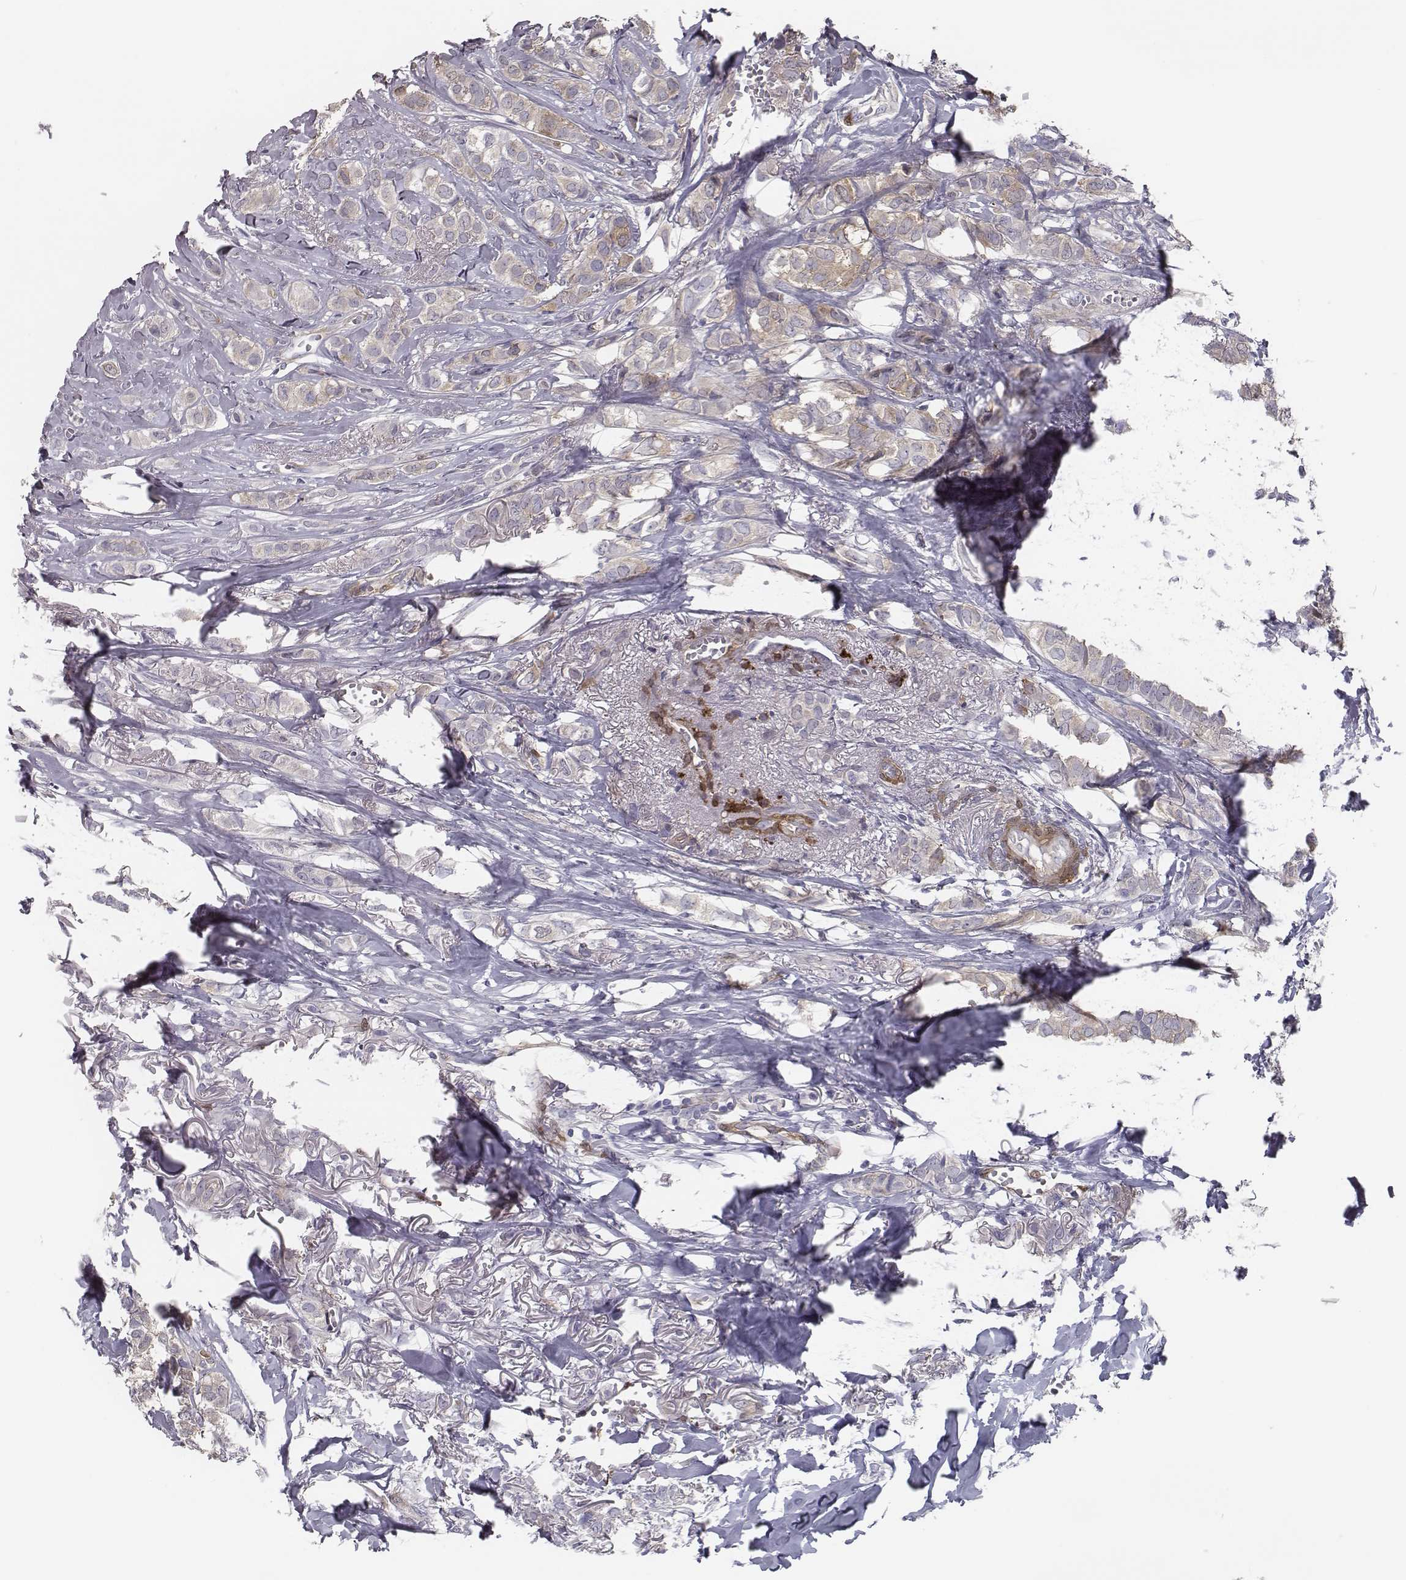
{"staining": {"intensity": "negative", "quantity": "none", "location": "none"}, "tissue": "breast cancer", "cell_type": "Tumor cells", "image_type": "cancer", "snomed": [{"axis": "morphology", "description": "Duct carcinoma"}, {"axis": "topography", "description": "Breast"}], "caption": "The histopathology image exhibits no staining of tumor cells in invasive ductal carcinoma (breast). Brightfield microscopy of immunohistochemistry stained with DAB (brown) and hematoxylin (blue), captured at high magnification.", "gene": "ISYNA1", "patient": {"sex": "female", "age": 85}}